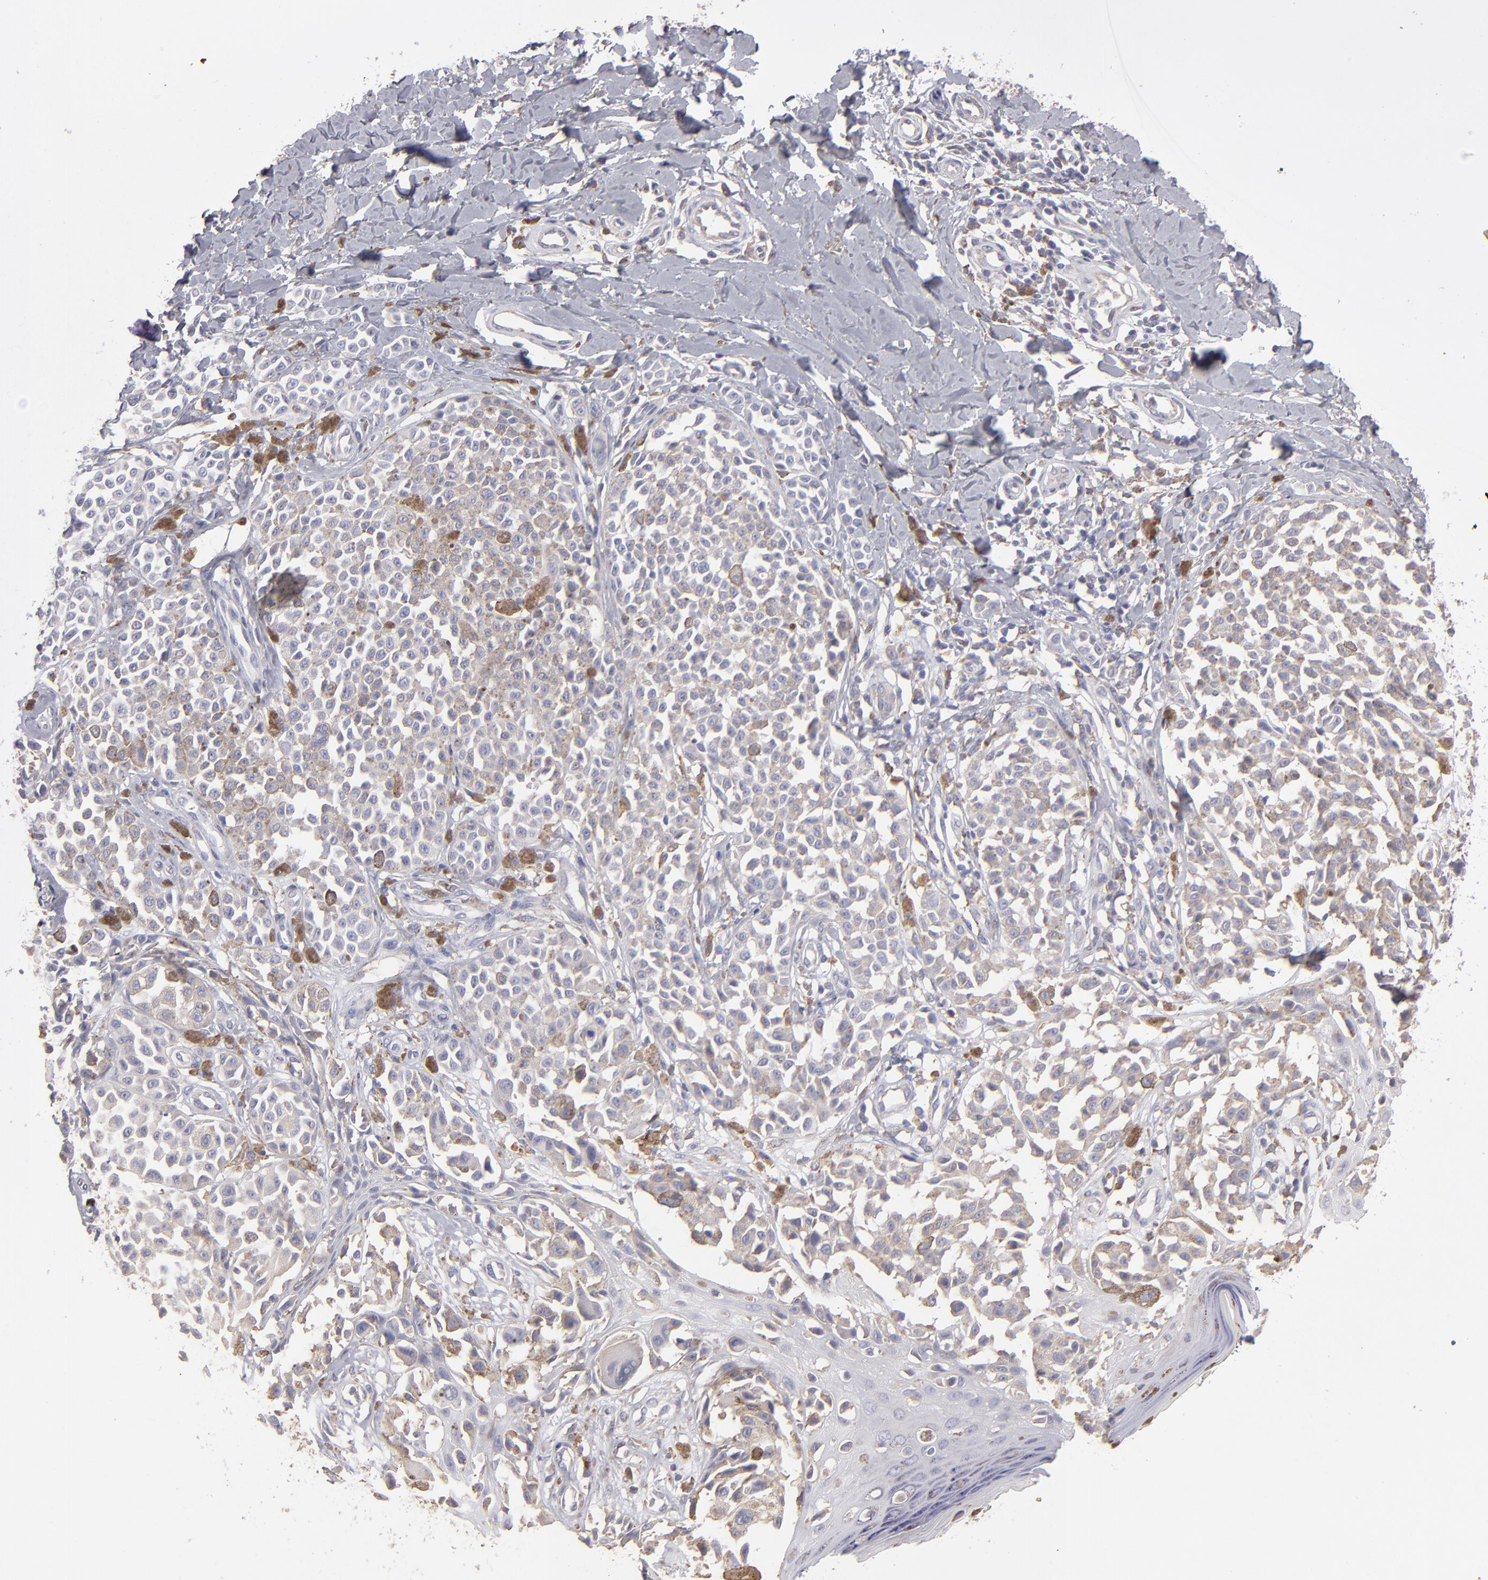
{"staining": {"intensity": "negative", "quantity": "none", "location": "none"}, "tissue": "melanoma", "cell_type": "Tumor cells", "image_type": "cancer", "snomed": [{"axis": "morphology", "description": "Malignant melanoma, NOS"}, {"axis": "topography", "description": "Skin"}], "caption": "High magnification brightfield microscopy of melanoma stained with DAB (brown) and counterstained with hematoxylin (blue): tumor cells show no significant staining. (Immunohistochemistry (ihc), brightfield microscopy, high magnification).", "gene": "CALR", "patient": {"sex": "female", "age": 38}}